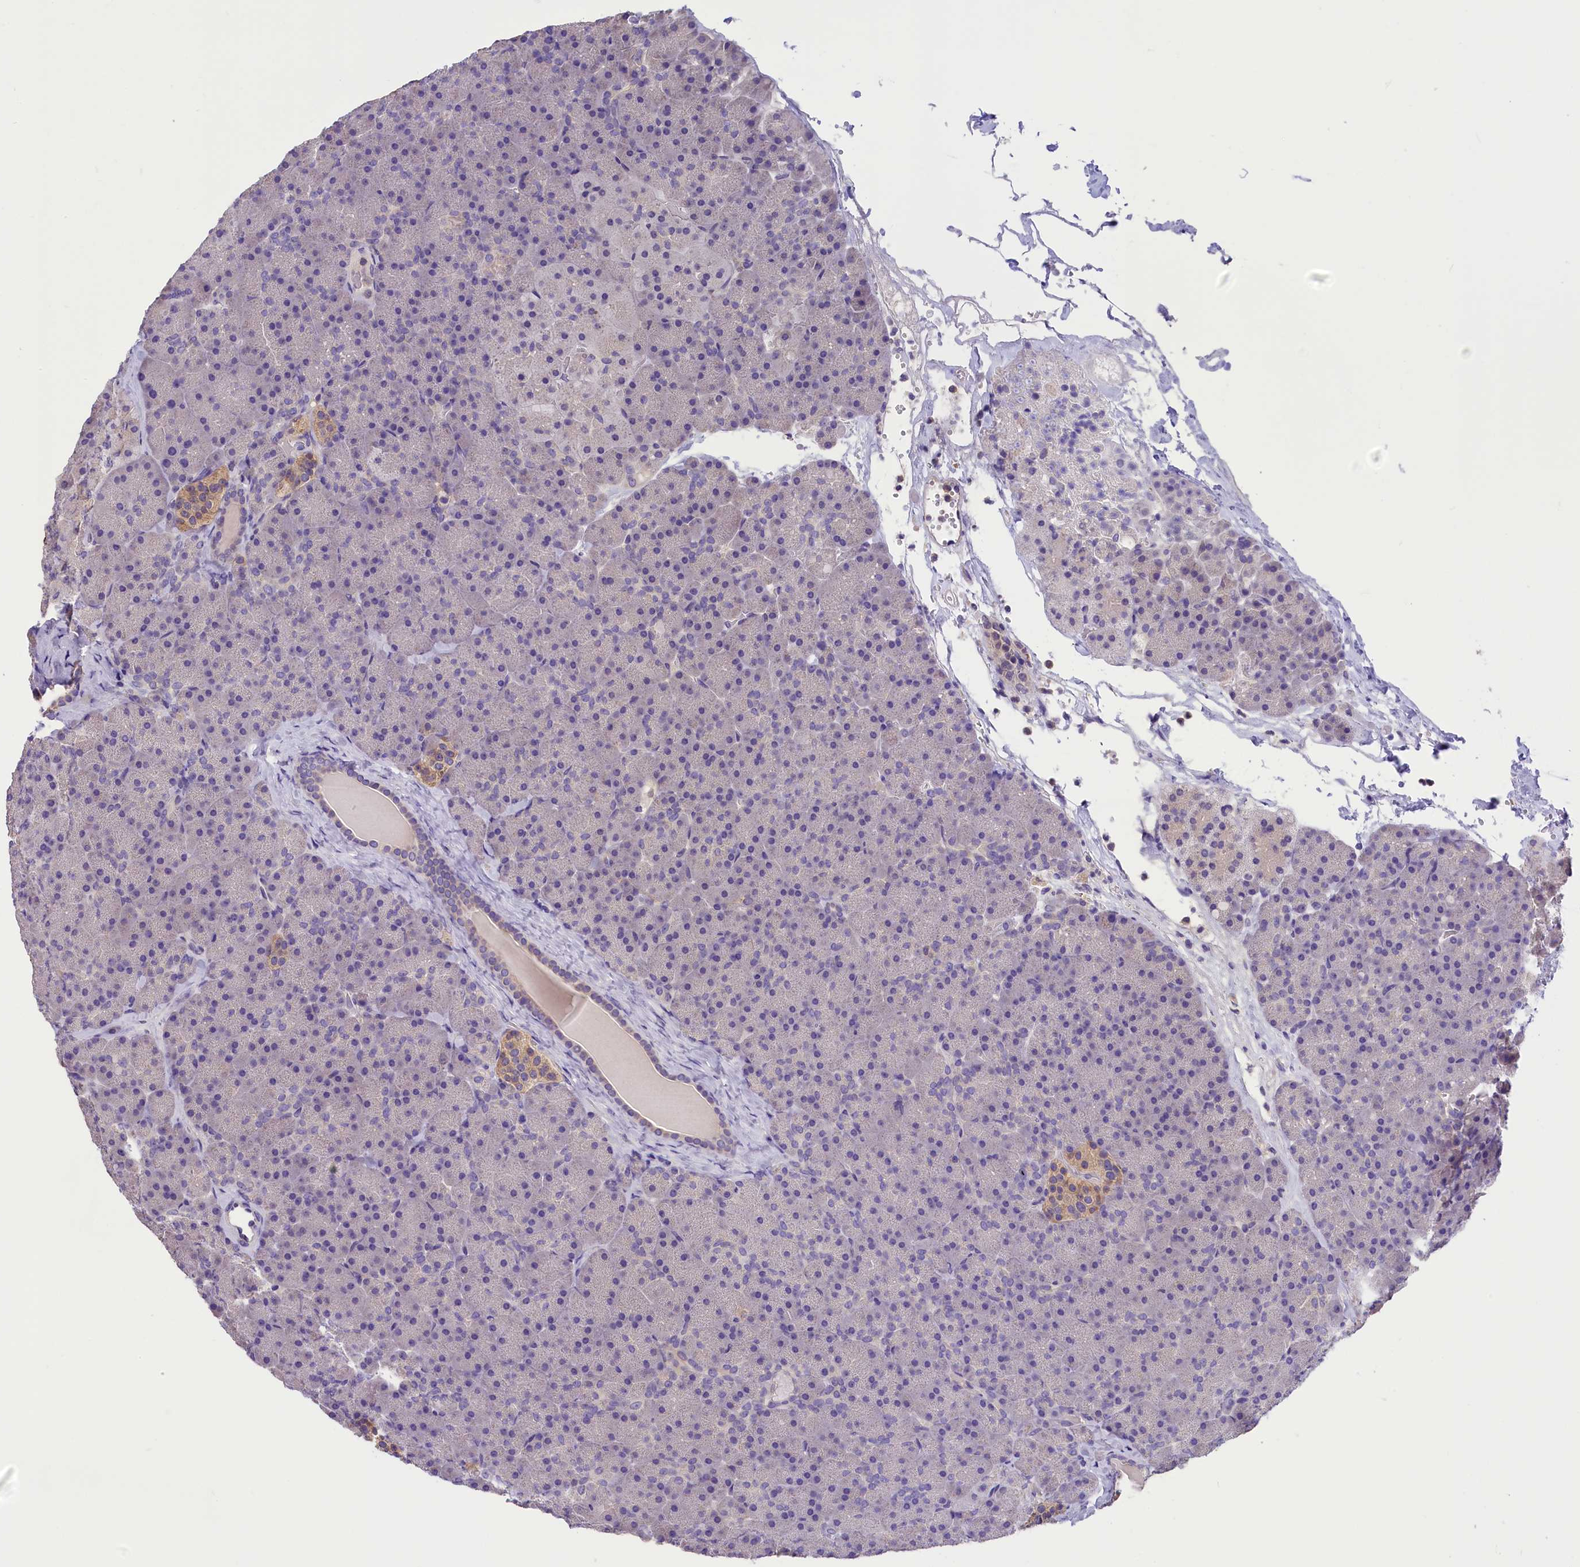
{"staining": {"intensity": "negative", "quantity": "none", "location": "none"}, "tissue": "pancreas", "cell_type": "Exocrine glandular cells", "image_type": "normal", "snomed": [{"axis": "morphology", "description": "Normal tissue, NOS"}, {"axis": "topography", "description": "Pancreas"}], "caption": "The micrograph displays no significant expression in exocrine glandular cells of pancreas.", "gene": "AP3B2", "patient": {"sex": "male", "age": 36}}